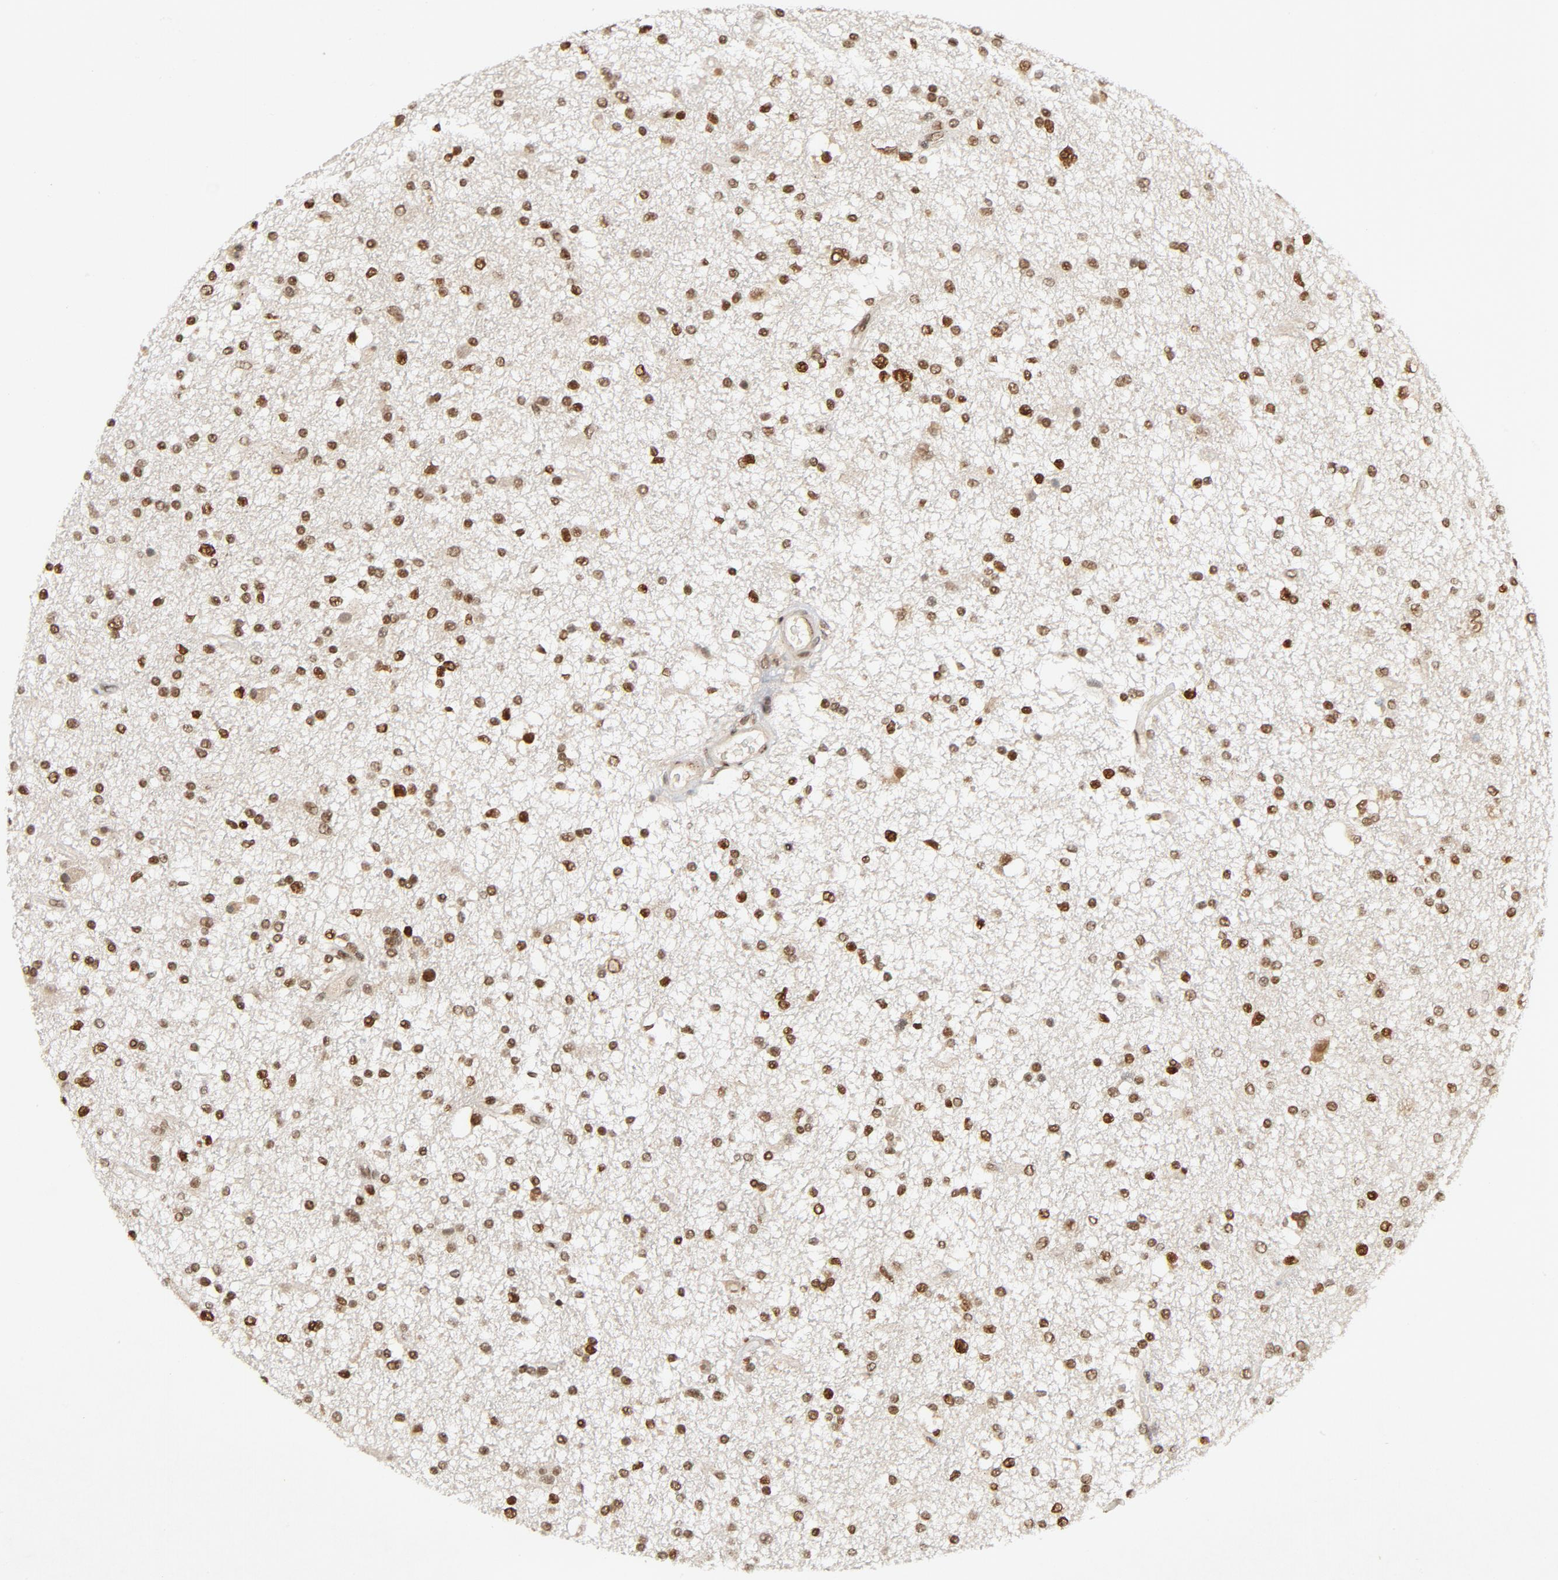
{"staining": {"intensity": "strong", "quantity": ">75%", "location": "nuclear"}, "tissue": "glioma", "cell_type": "Tumor cells", "image_type": "cancer", "snomed": [{"axis": "morphology", "description": "Glioma, malignant, High grade"}, {"axis": "topography", "description": "Brain"}], "caption": "Strong nuclear positivity for a protein is seen in approximately >75% of tumor cells of malignant glioma (high-grade) using IHC.", "gene": "SMARCD1", "patient": {"sex": "male", "age": 33}}